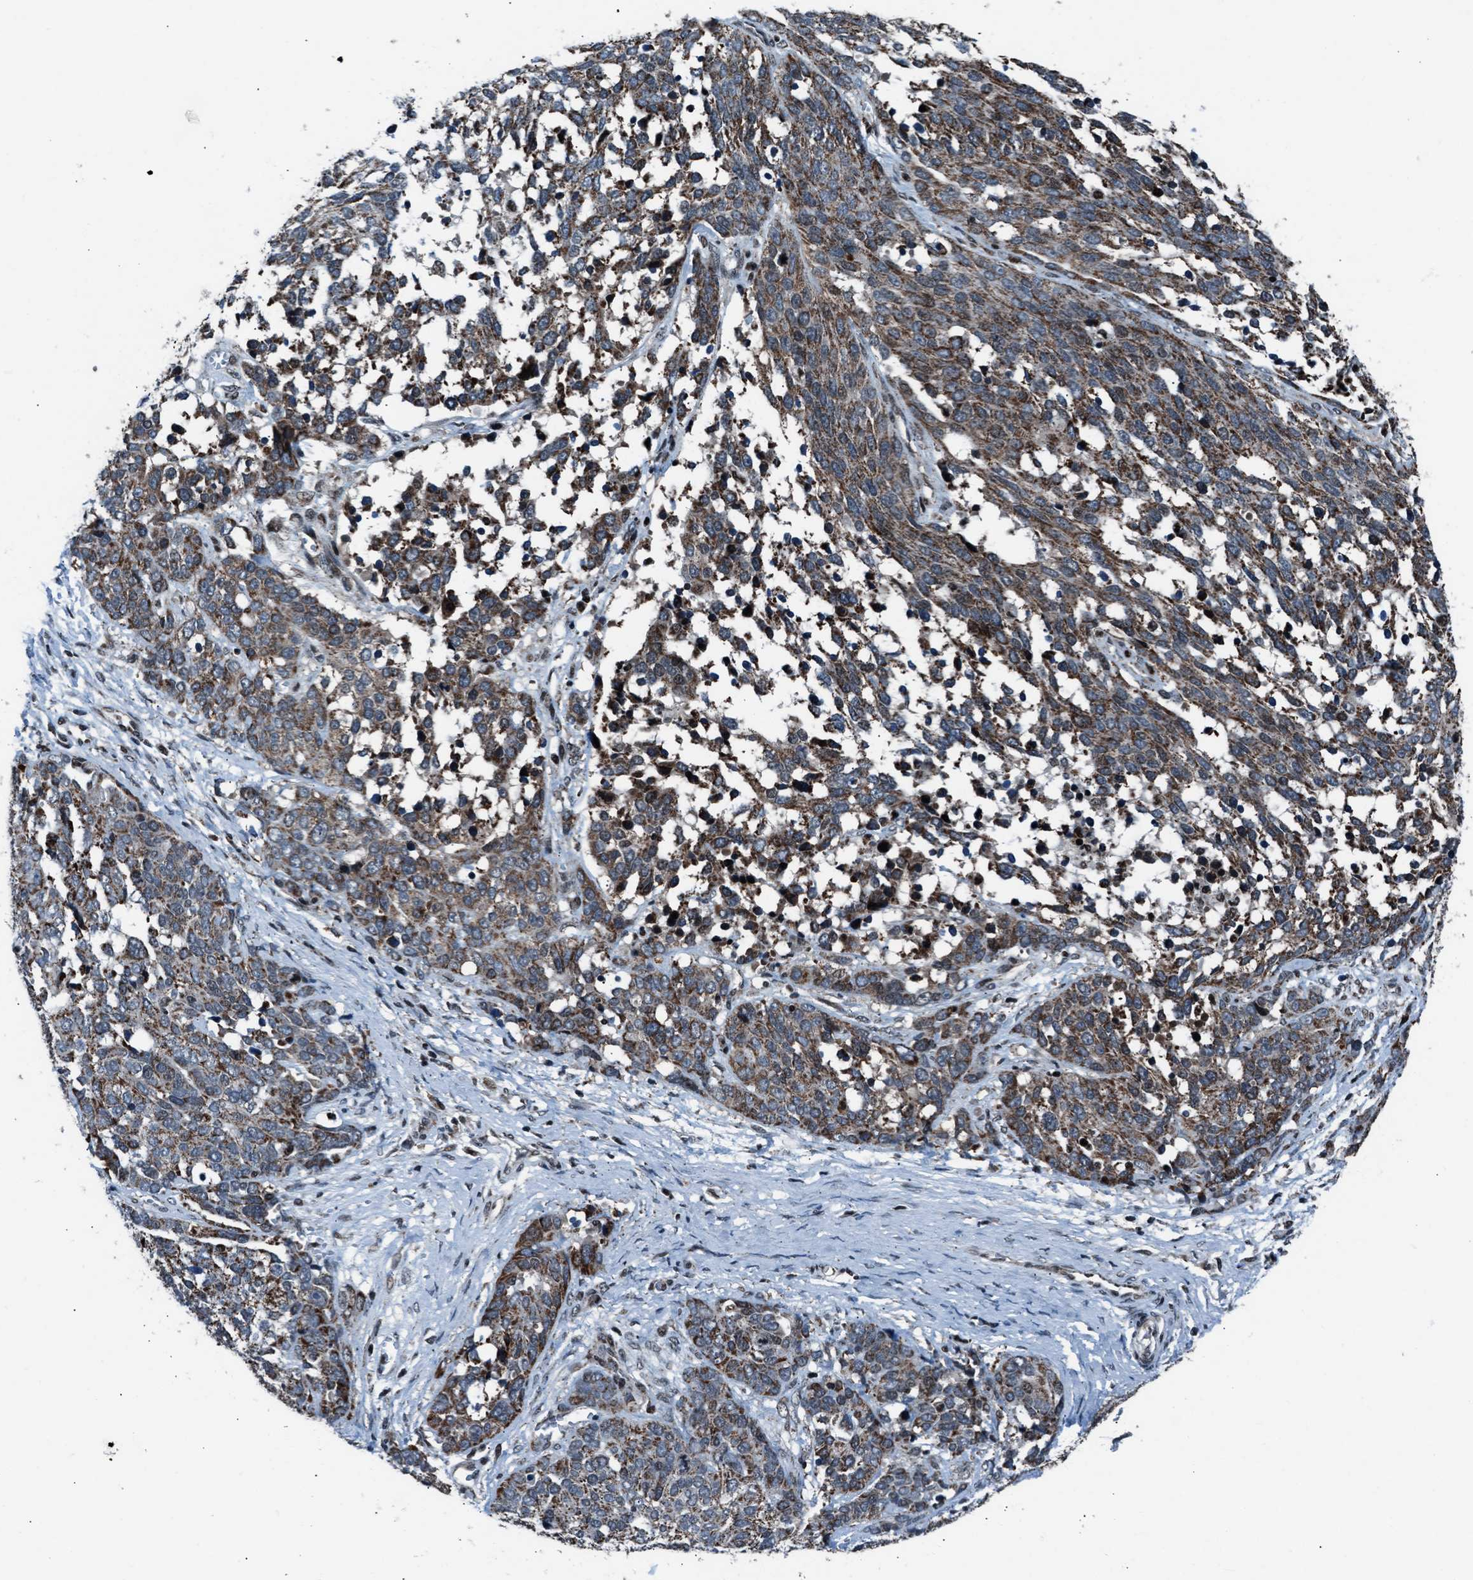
{"staining": {"intensity": "moderate", "quantity": ">75%", "location": "cytoplasmic/membranous"}, "tissue": "ovarian cancer", "cell_type": "Tumor cells", "image_type": "cancer", "snomed": [{"axis": "morphology", "description": "Cystadenocarcinoma, serous, NOS"}, {"axis": "topography", "description": "Ovary"}], "caption": "Ovarian cancer (serous cystadenocarcinoma) was stained to show a protein in brown. There is medium levels of moderate cytoplasmic/membranous staining in about >75% of tumor cells. Using DAB (brown) and hematoxylin (blue) stains, captured at high magnification using brightfield microscopy.", "gene": "MORC3", "patient": {"sex": "female", "age": 44}}